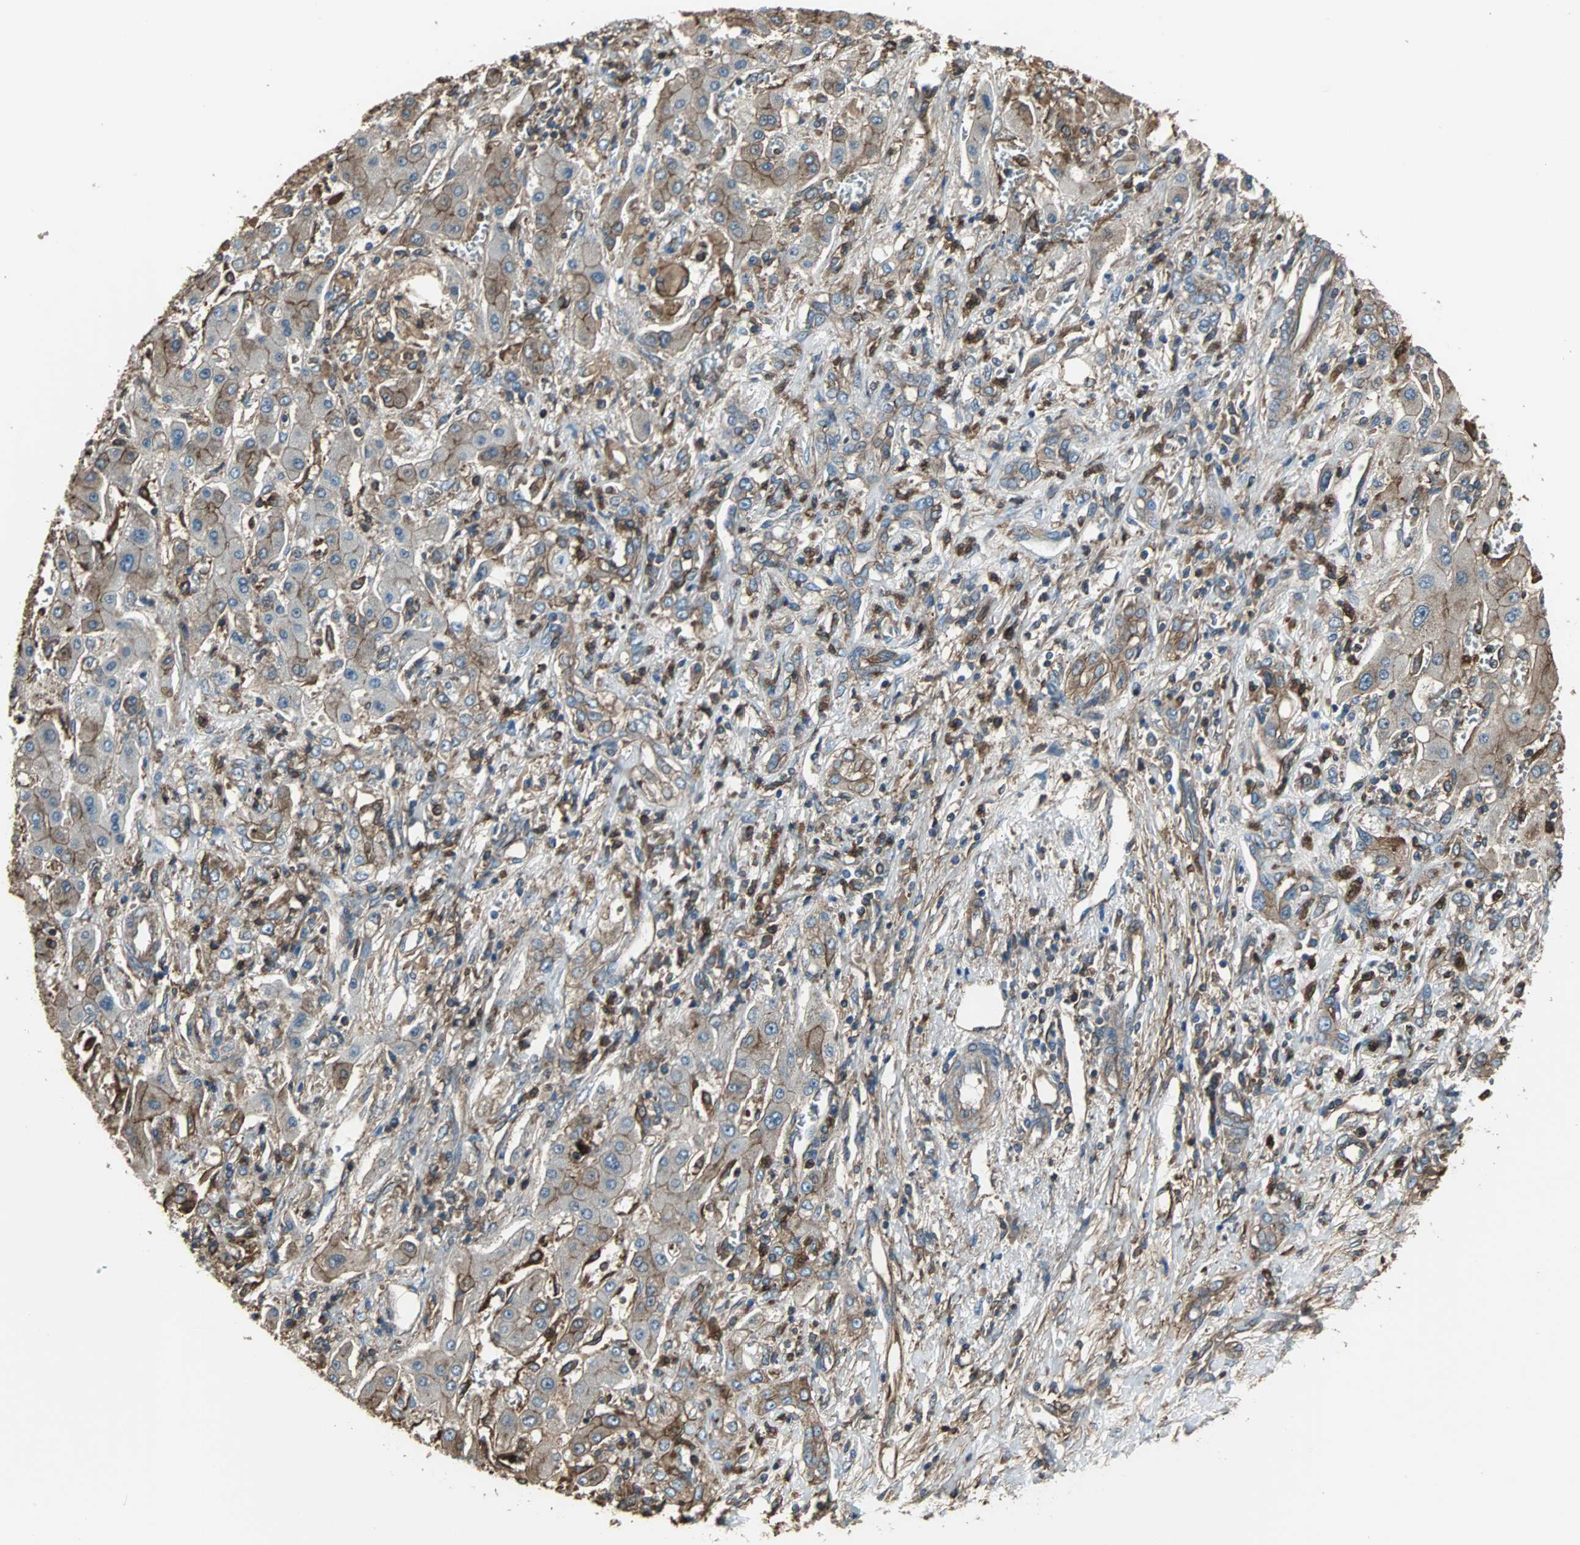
{"staining": {"intensity": "moderate", "quantity": ">75%", "location": "cytoplasmic/membranous"}, "tissue": "liver cancer", "cell_type": "Tumor cells", "image_type": "cancer", "snomed": [{"axis": "morphology", "description": "Cholangiocarcinoma"}, {"axis": "topography", "description": "Liver"}], "caption": "Immunohistochemistry (IHC) image of neoplastic tissue: human liver cholangiocarcinoma stained using IHC exhibits medium levels of moderate protein expression localized specifically in the cytoplasmic/membranous of tumor cells, appearing as a cytoplasmic/membranous brown color.", "gene": "ACTN1", "patient": {"sex": "male", "age": 50}}